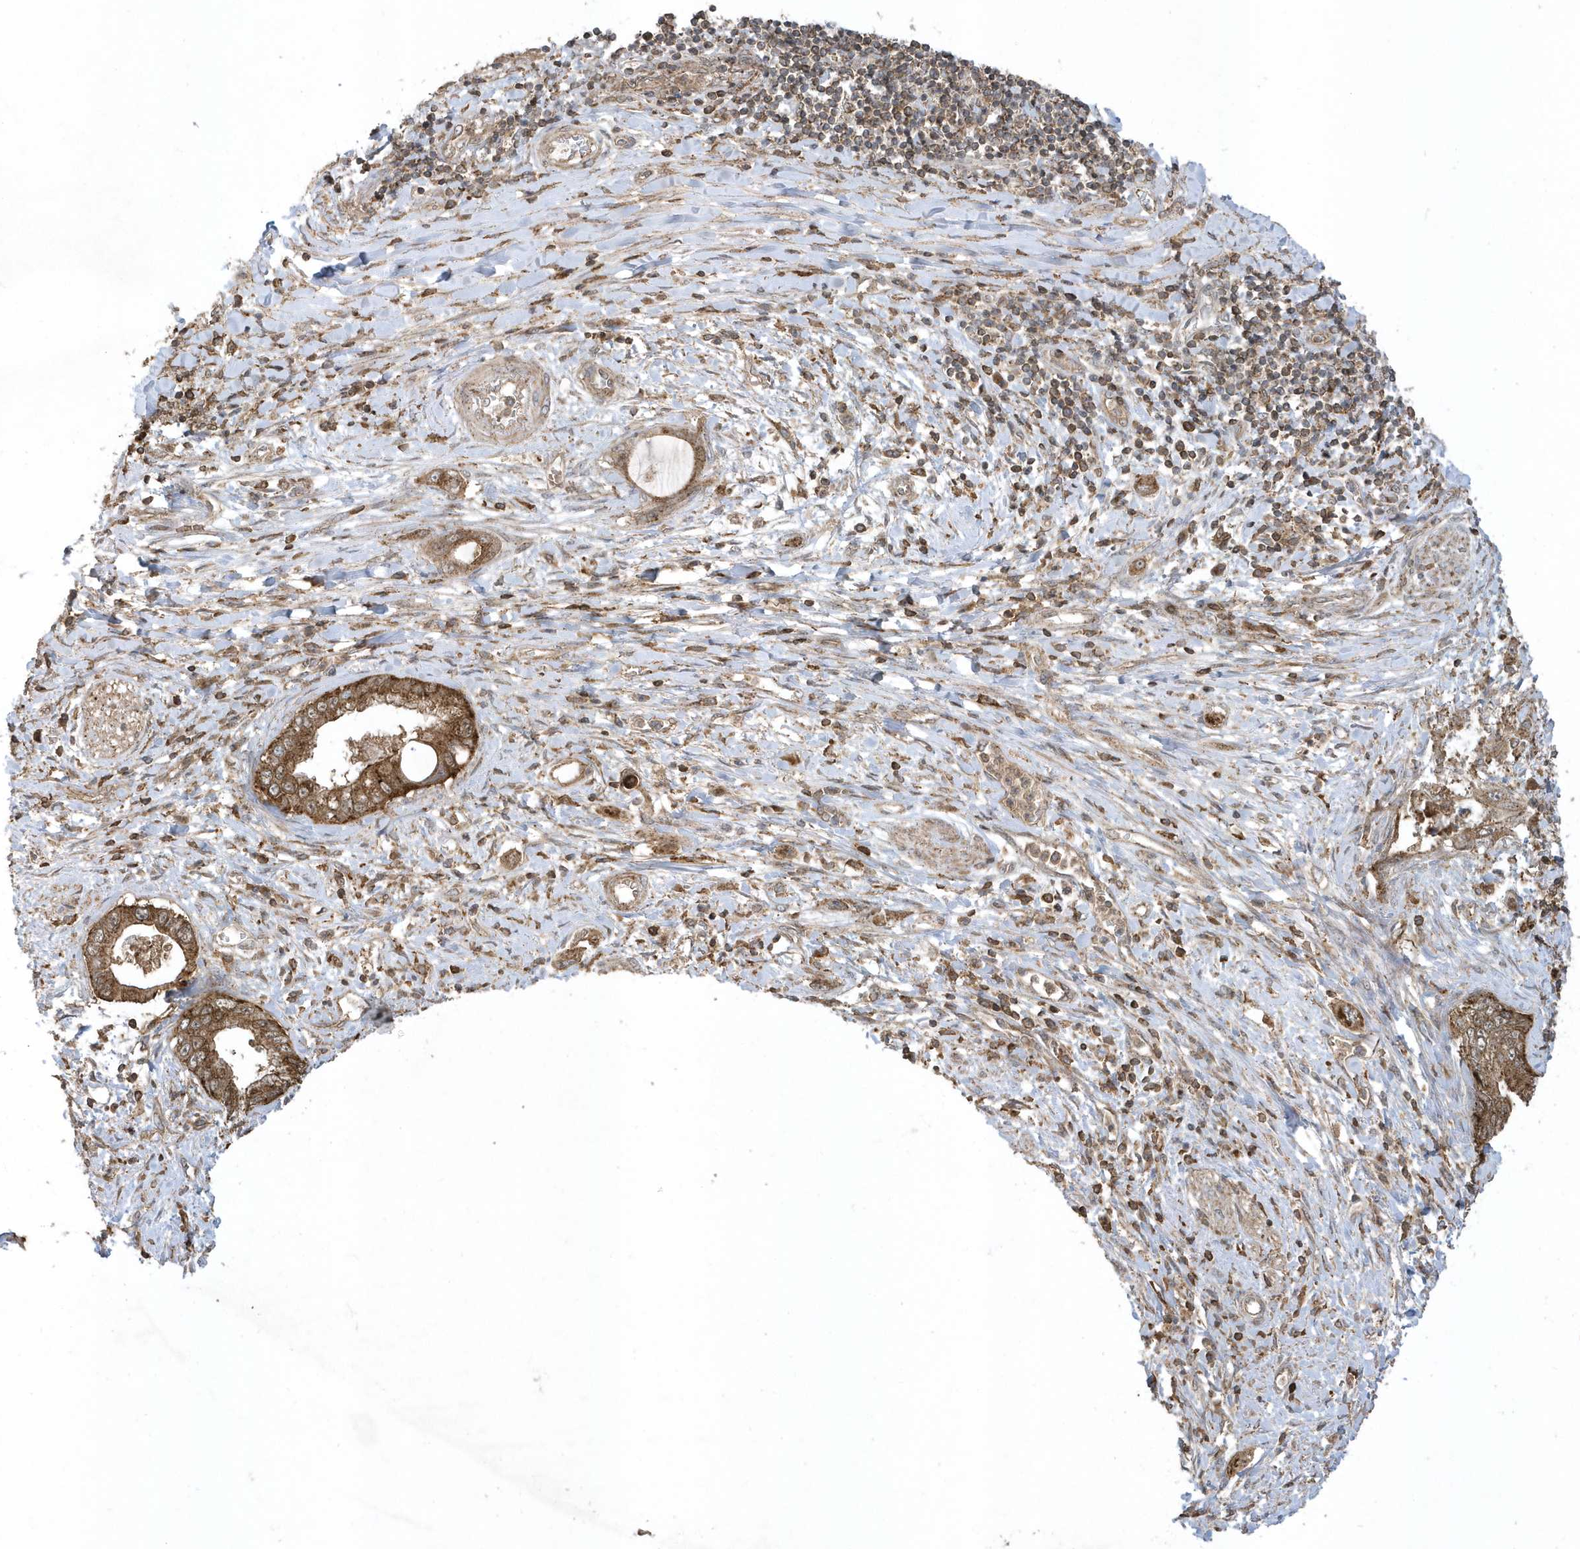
{"staining": {"intensity": "moderate", "quantity": ">75%", "location": "cytoplasmic/membranous"}, "tissue": "pancreatic cancer", "cell_type": "Tumor cells", "image_type": "cancer", "snomed": [{"axis": "morphology", "description": "Inflammation, NOS"}, {"axis": "morphology", "description": "Adenocarcinoma, NOS"}, {"axis": "topography", "description": "Pancreas"}], "caption": "Adenocarcinoma (pancreatic) stained with a protein marker demonstrates moderate staining in tumor cells.", "gene": "STAMBP", "patient": {"sex": "female", "age": 56}}